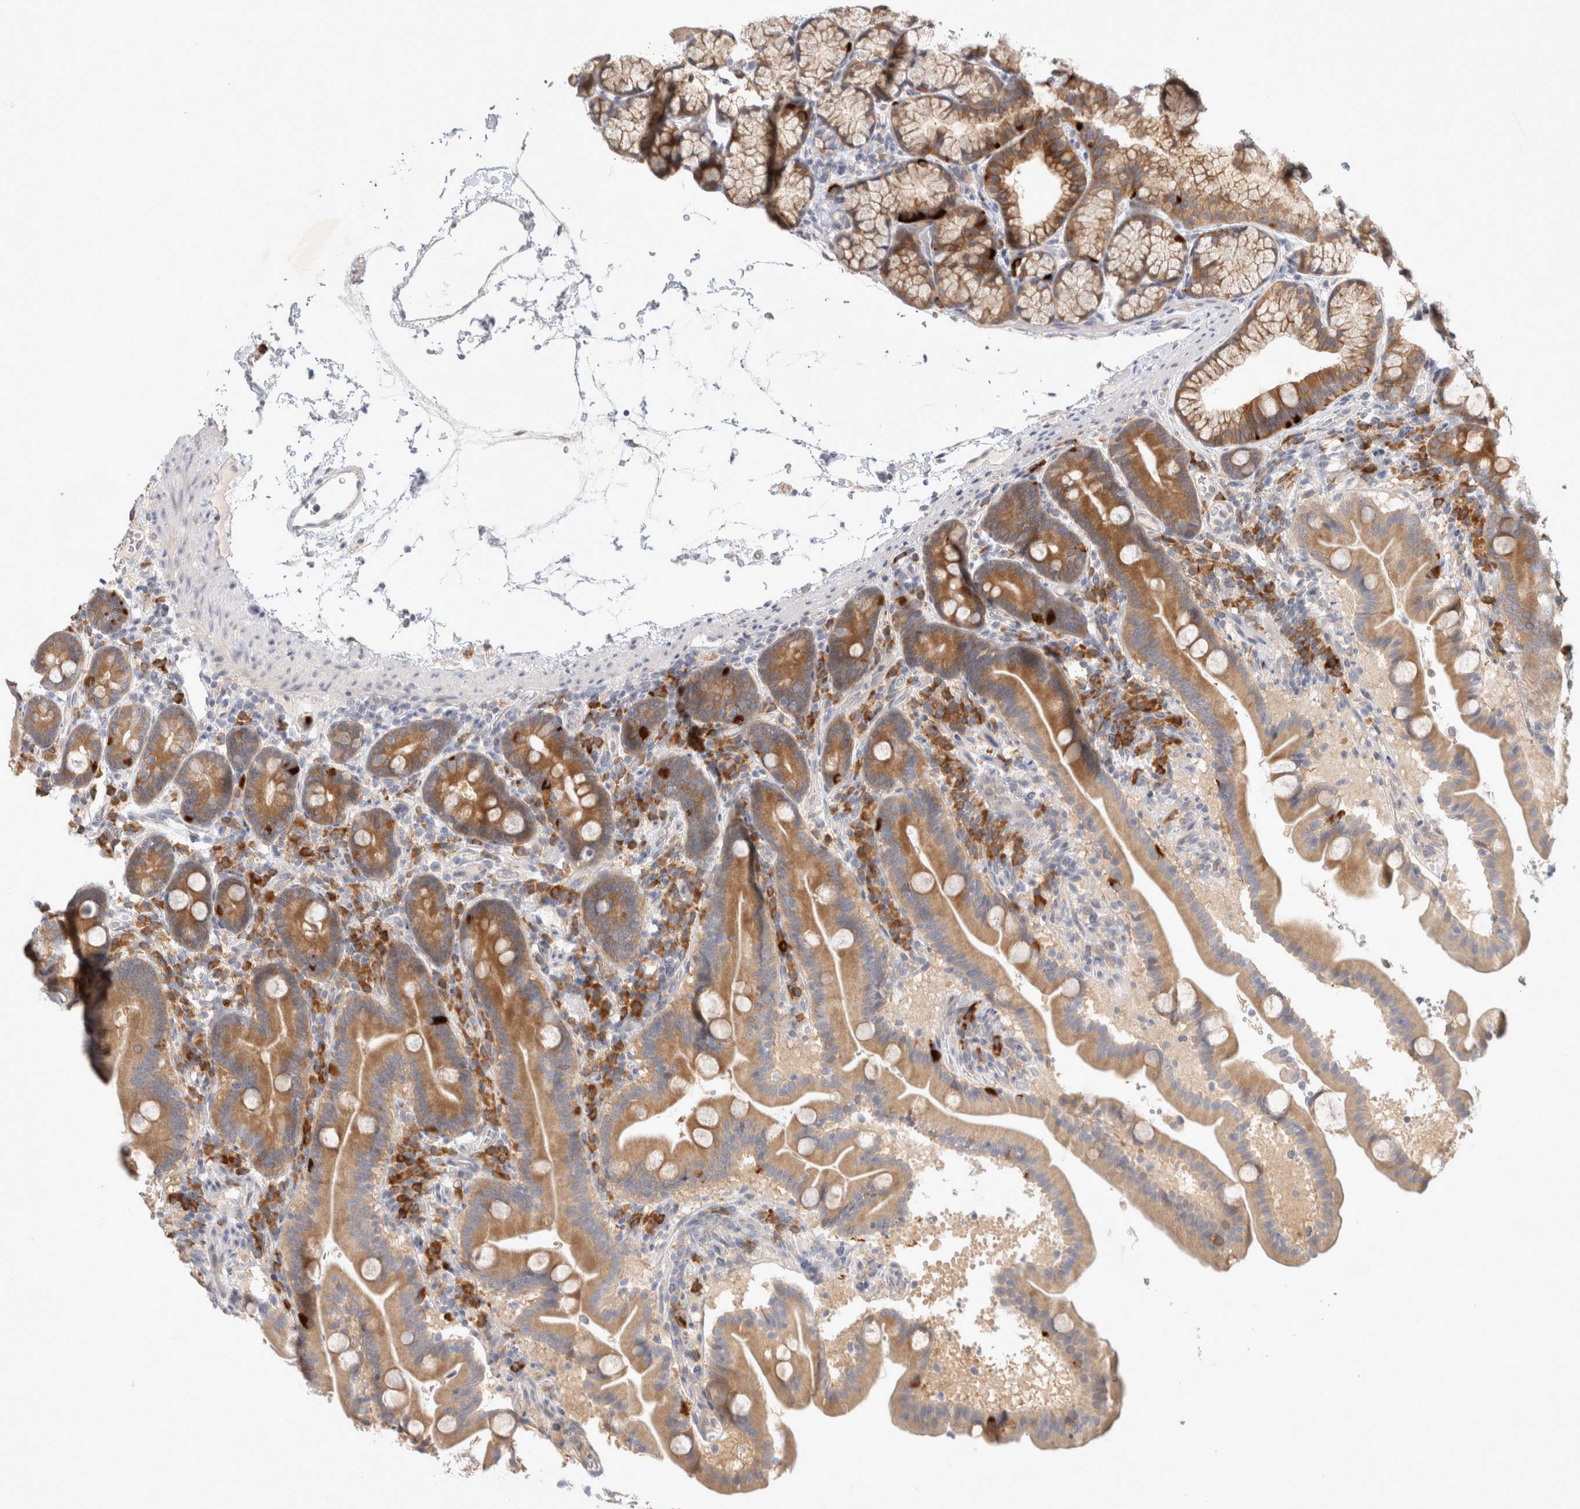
{"staining": {"intensity": "moderate", "quantity": ">75%", "location": "cytoplasmic/membranous"}, "tissue": "duodenum", "cell_type": "Glandular cells", "image_type": "normal", "snomed": [{"axis": "morphology", "description": "Normal tissue, NOS"}, {"axis": "topography", "description": "Duodenum"}], "caption": "Immunohistochemical staining of unremarkable duodenum demonstrates medium levels of moderate cytoplasmic/membranous staining in approximately >75% of glandular cells.", "gene": "NEDD4L", "patient": {"sex": "male", "age": 54}}